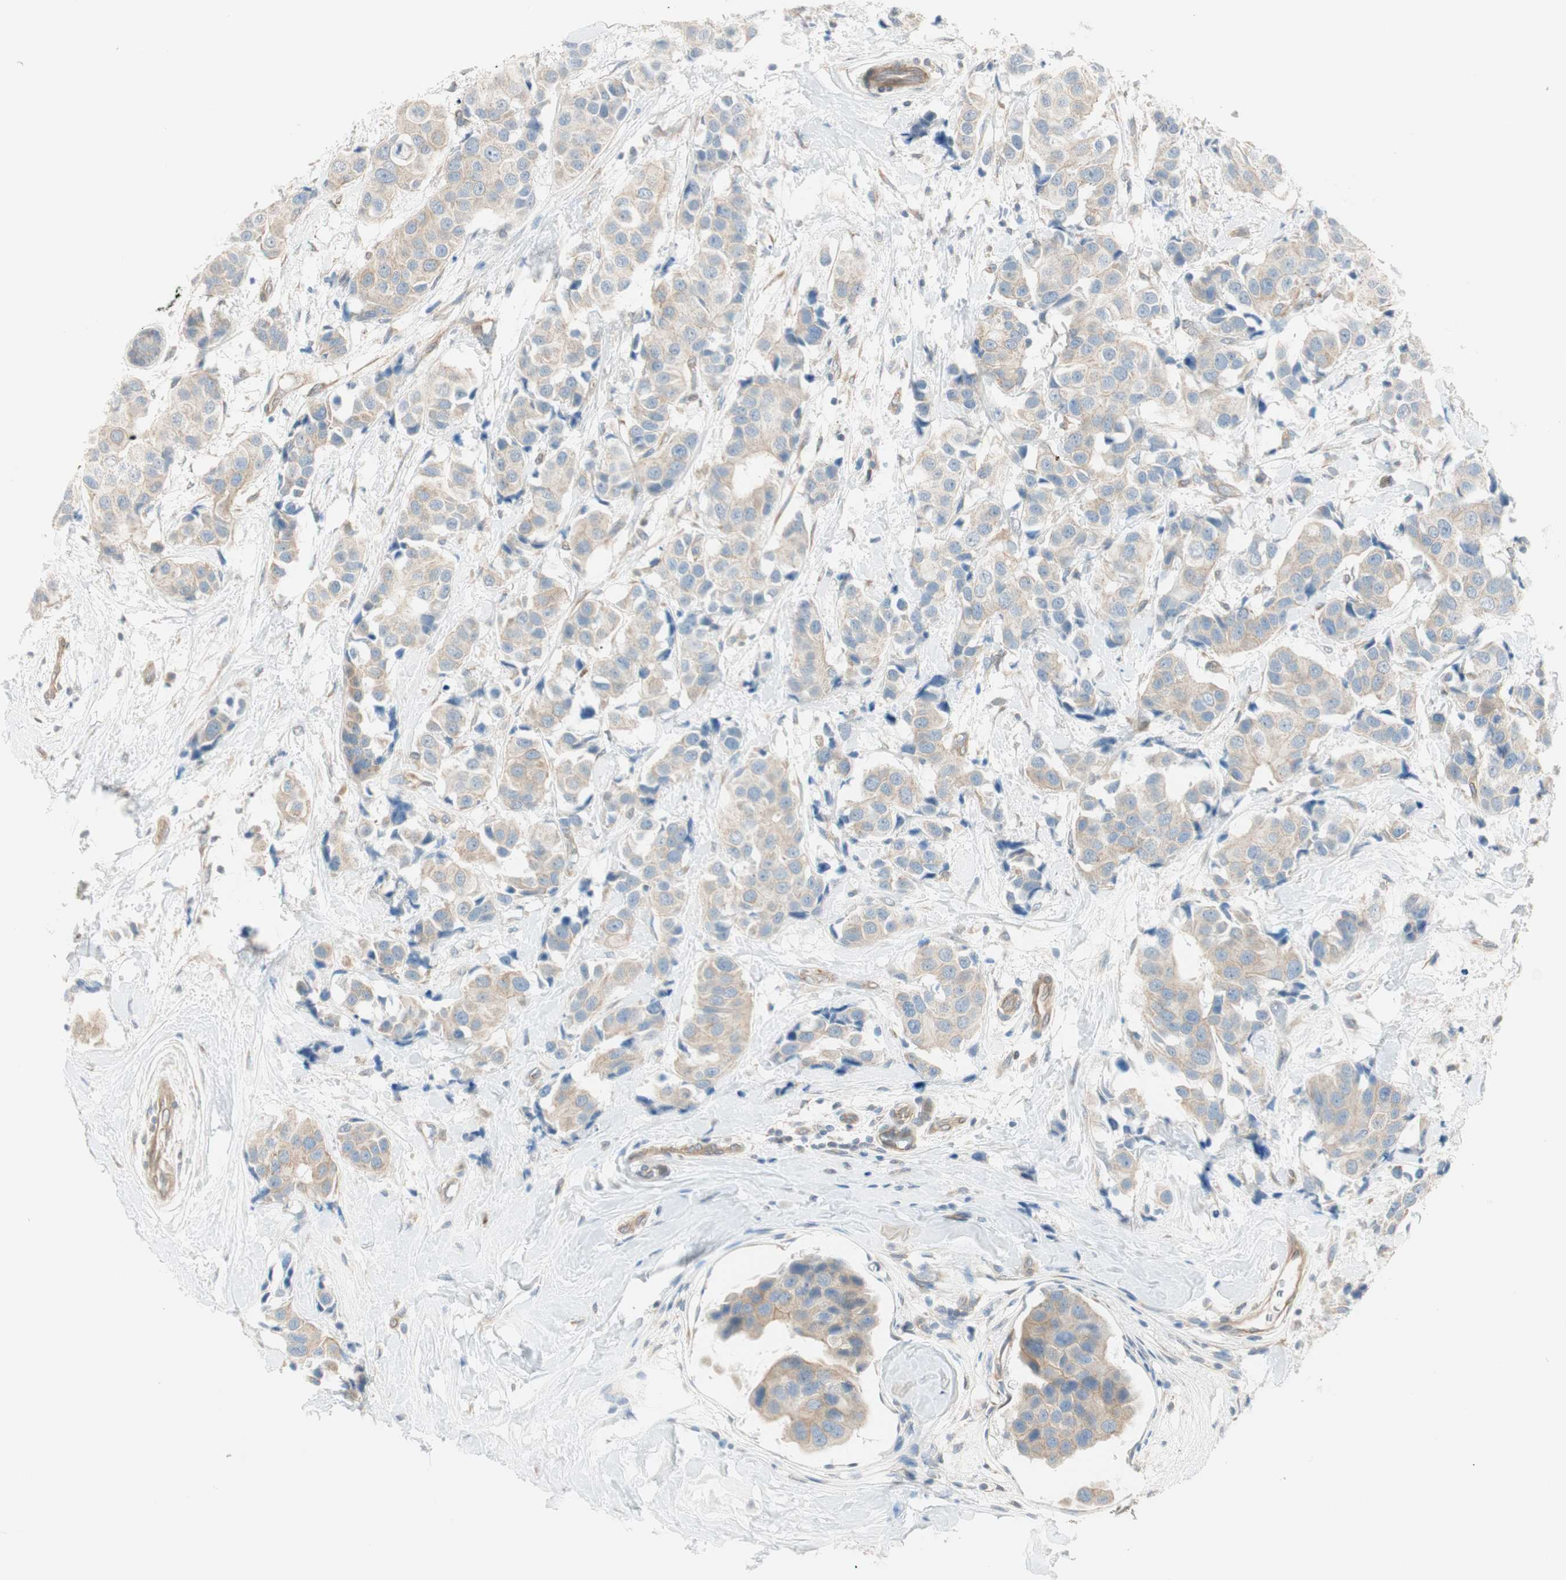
{"staining": {"intensity": "weak", "quantity": ">75%", "location": "cytoplasmic/membranous"}, "tissue": "breast cancer", "cell_type": "Tumor cells", "image_type": "cancer", "snomed": [{"axis": "morphology", "description": "Normal tissue, NOS"}, {"axis": "morphology", "description": "Duct carcinoma"}, {"axis": "topography", "description": "Breast"}], "caption": "Intraductal carcinoma (breast) stained with DAB (3,3'-diaminobenzidine) immunohistochemistry (IHC) displays low levels of weak cytoplasmic/membranous positivity in about >75% of tumor cells.", "gene": "CDK3", "patient": {"sex": "female", "age": 39}}